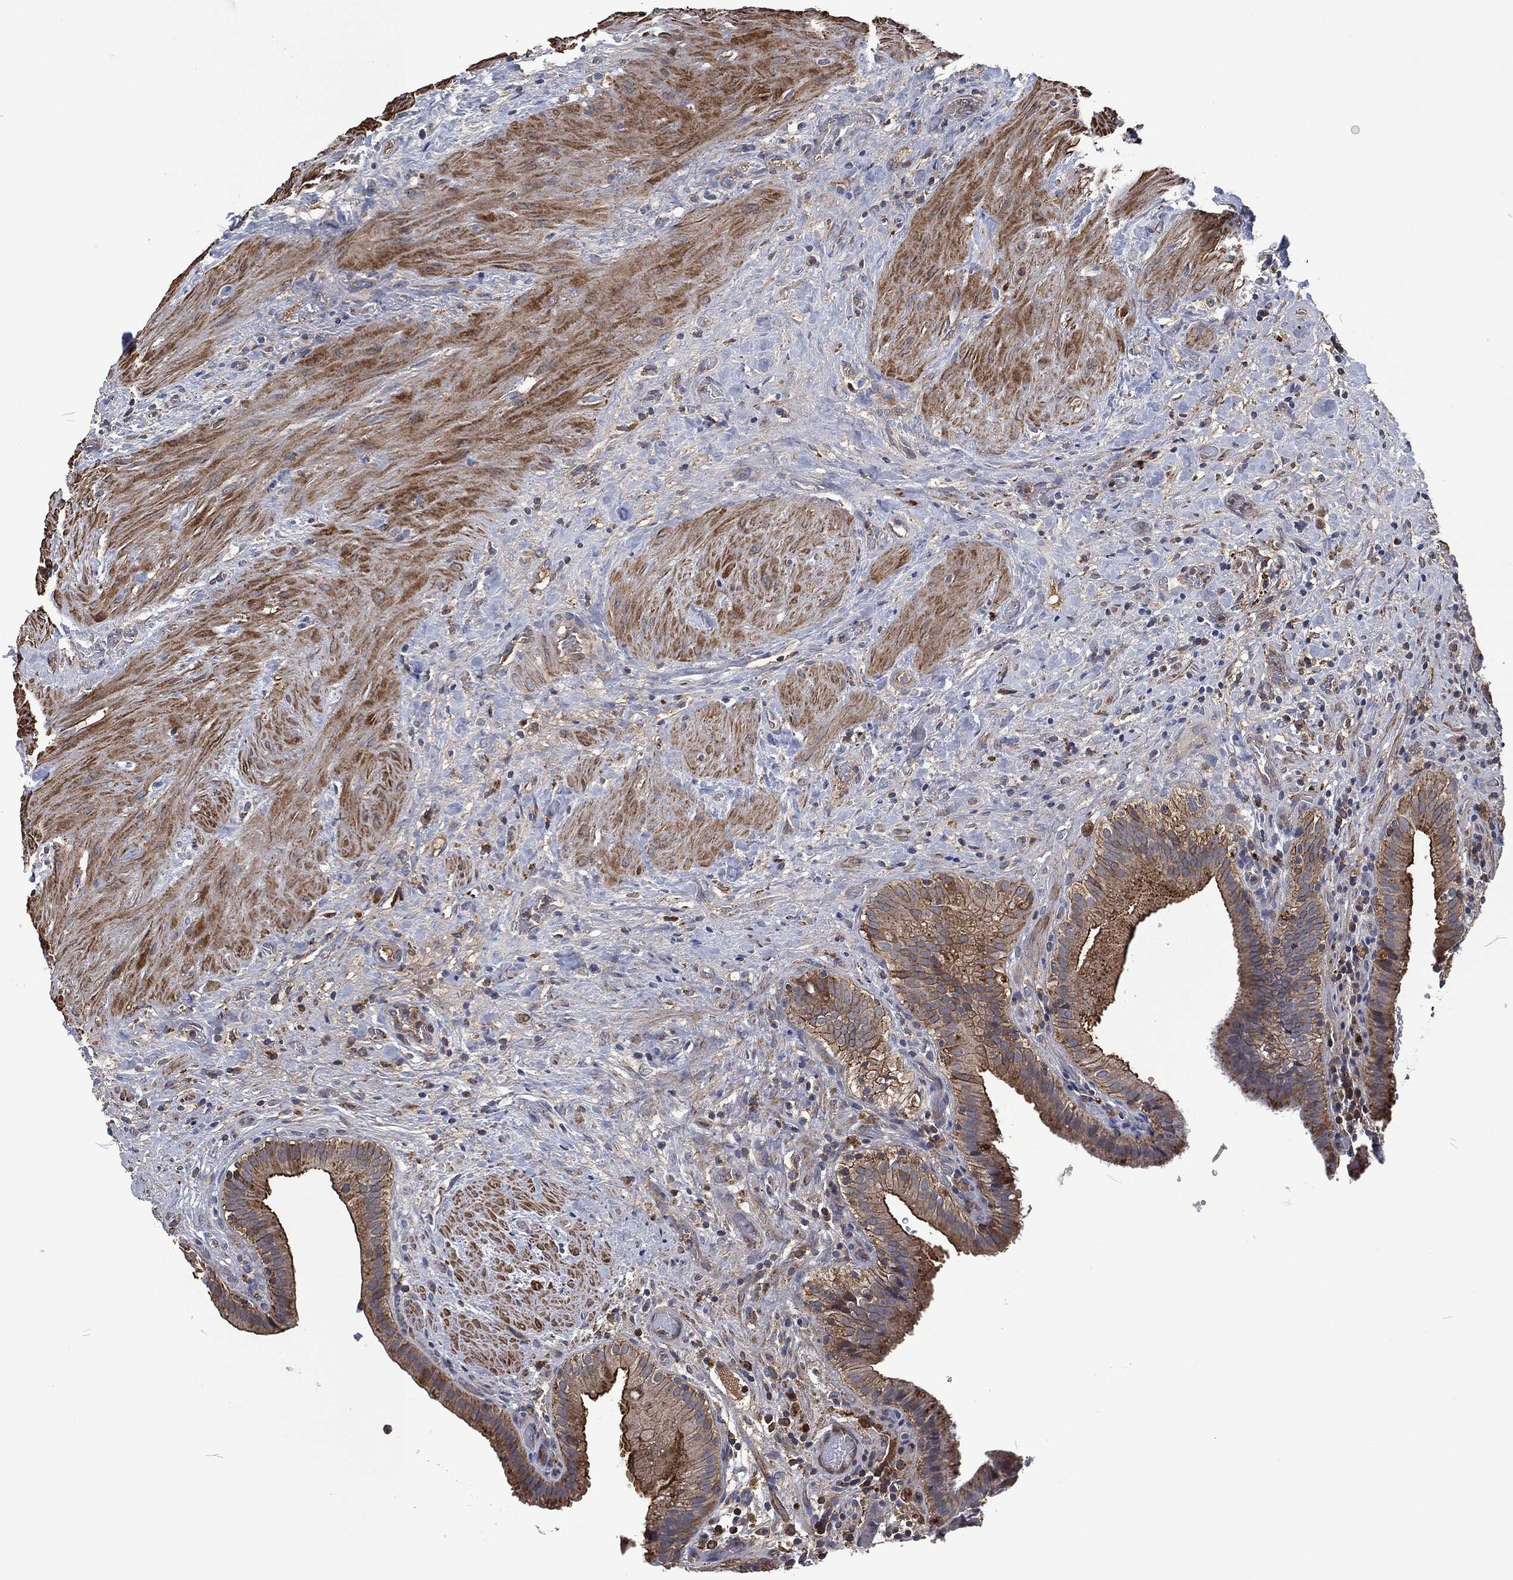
{"staining": {"intensity": "strong", "quantity": ">75%", "location": "cytoplasmic/membranous"}, "tissue": "gallbladder", "cell_type": "Glandular cells", "image_type": "normal", "snomed": [{"axis": "morphology", "description": "Normal tissue, NOS"}, {"axis": "topography", "description": "Gallbladder"}], "caption": "Immunohistochemistry (IHC) image of unremarkable gallbladder stained for a protein (brown), which displays high levels of strong cytoplasmic/membranous staining in approximately >75% of glandular cells.", "gene": "LGALS9", "patient": {"sex": "male", "age": 62}}